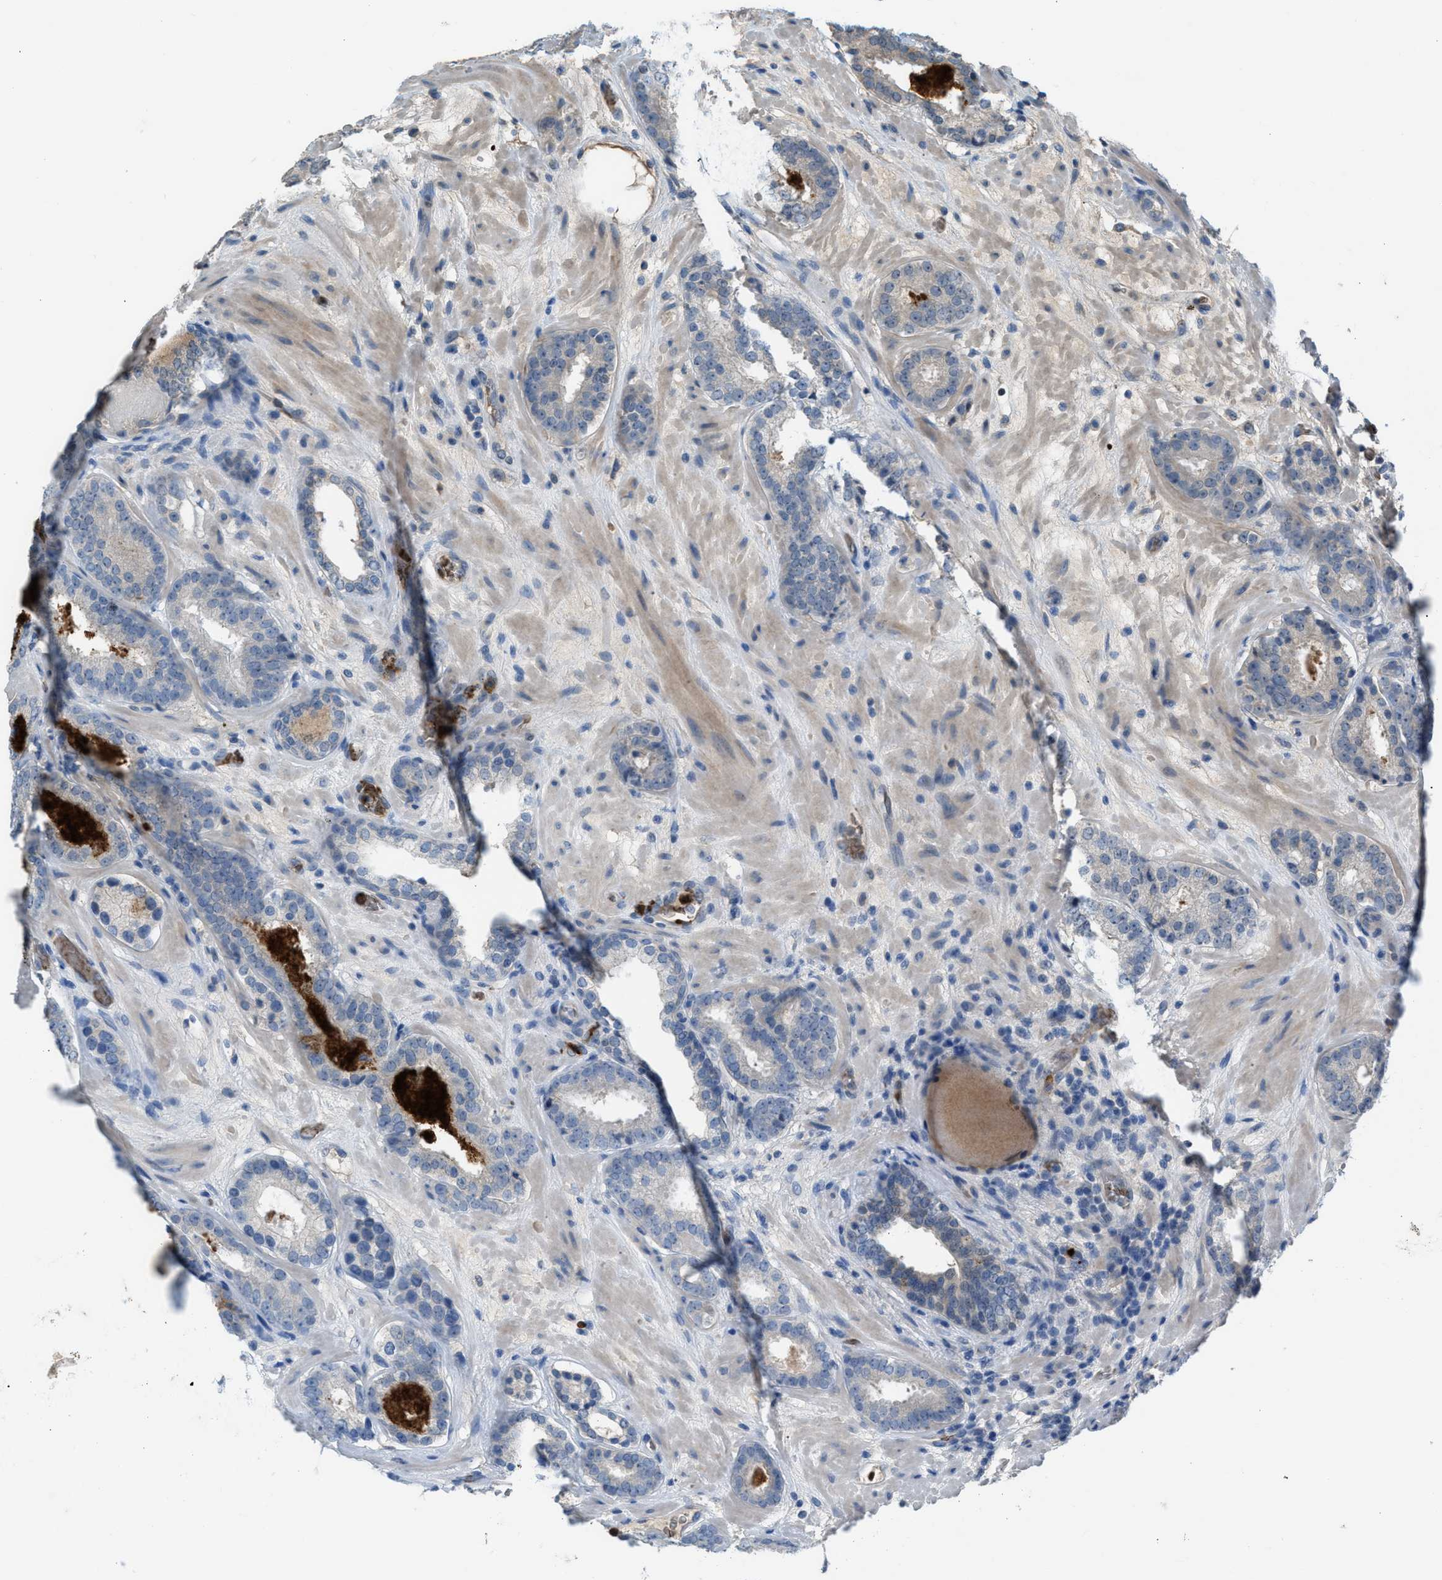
{"staining": {"intensity": "negative", "quantity": "none", "location": "none"}, "tissue": "prostate cancer", "cell_type": "Tumor cells", "image_type": "cancer", "snomed": [{"axis": "morphology", "description": "Adenocarcinoma, Low grade"}, {"axis": "topography", "description": "Prostate"}], "caption": "High magnification brightfield microscopy of prostate cancer (low-grade adenocarcinoma) stained with DAB (3,3'-diaminobenzidine) (brown) and counterstained with hematoxylin (blue): tumor cells show no significant positivity.", "gene": "CFAP77", "patient": {"sex": "male", "age": 69}}